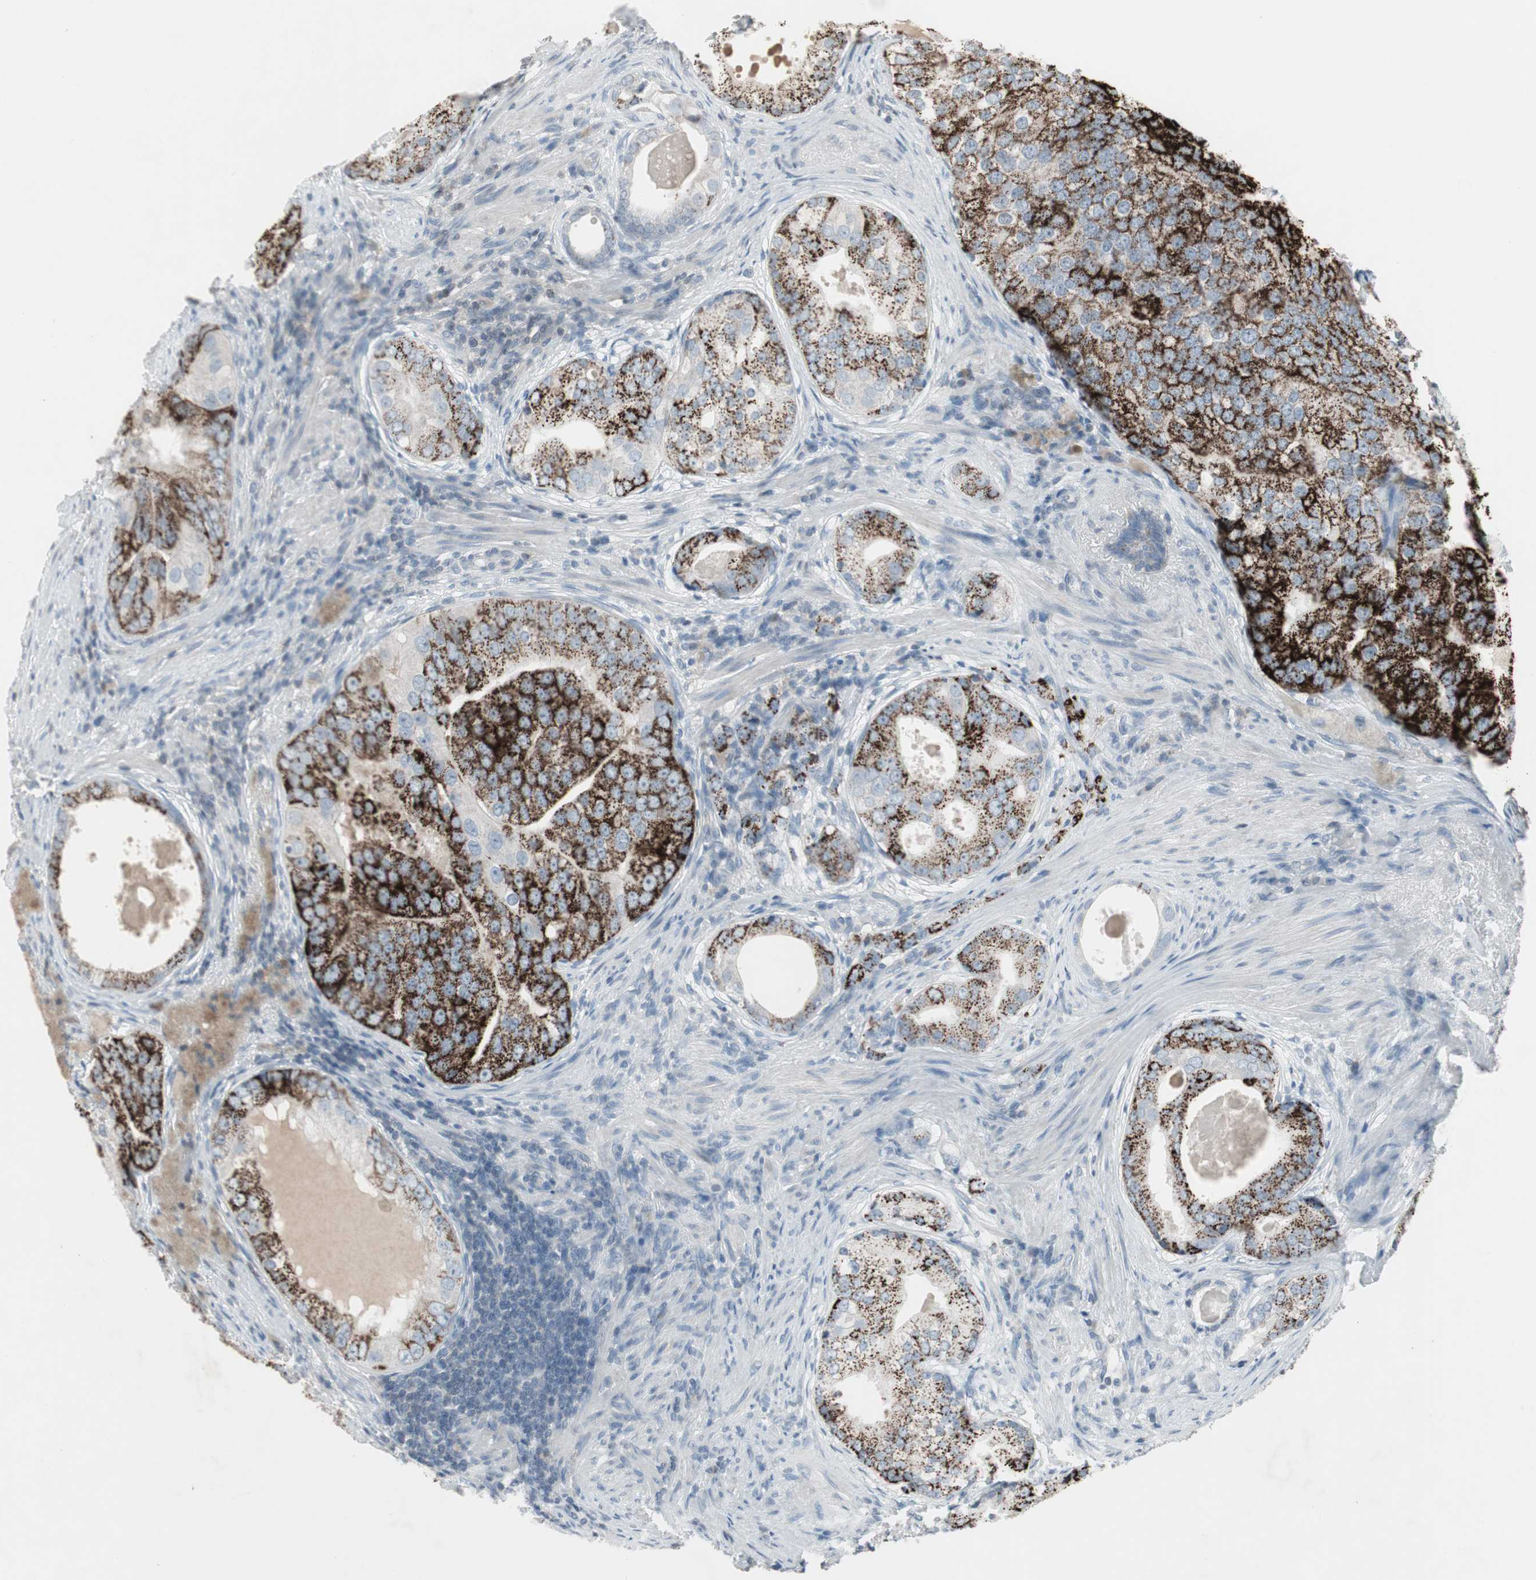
{"staining": {"intensity": "strong", "quantity": ">75%", "location": "cytoplasmic/membranous"}, "tissue": "prostate cancer", "cell_type": "Tumor cells", "image_type": "cancer", "snomed": [{"axis": "morphology", "description": "Adenocarcinoma, High grade"}, {"axis": "topography", "description": "Prostate"}], "caption": "Human prostate cancer stained for a protein (brown) exhibits strong cytoplasmic/membranous positive staining in about >75% of tumor cells.", "gene": "ARG2", "patient": {"sex": "male", "age": 66}}